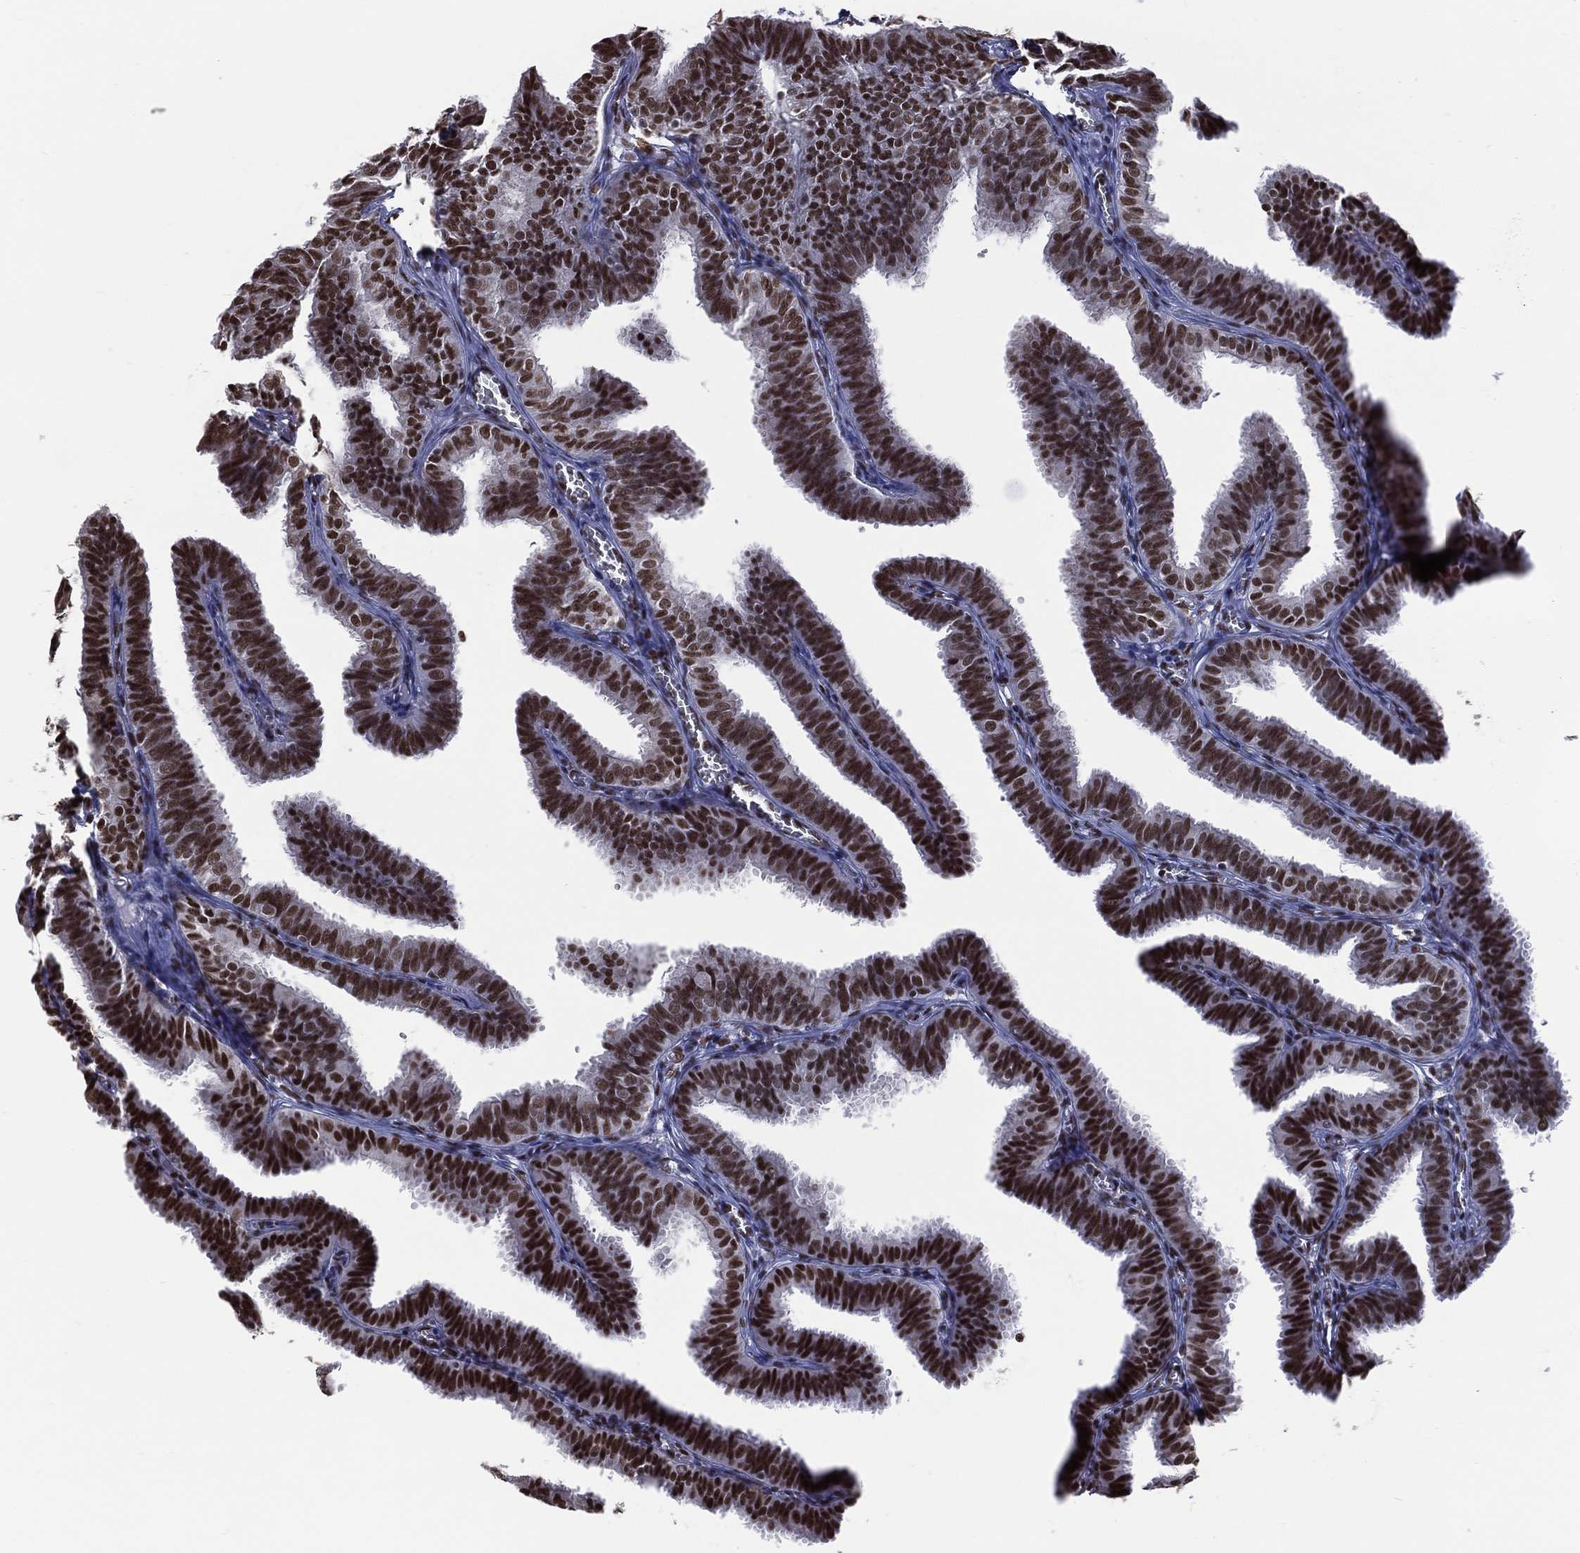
{"staining": {"intensity": "strong", "quantity": ">75%", "location": "nuclear"}, "tissue": "fallopian tube", "cell_type": "Glandular cells", "image_type": "normal", "snomed": [{"axis": "morphology", "description": "Normal tissue, NOS"}, {"axis": "topography", "description": "Fallopian tube"}], "caption": "Protein expression analysis of benign fallopian tube displays strong nuclear positivity in approximately >75% of glandular cells.", "gene": "ZNF7", "patient": {"sex": "female", "age": 25}}